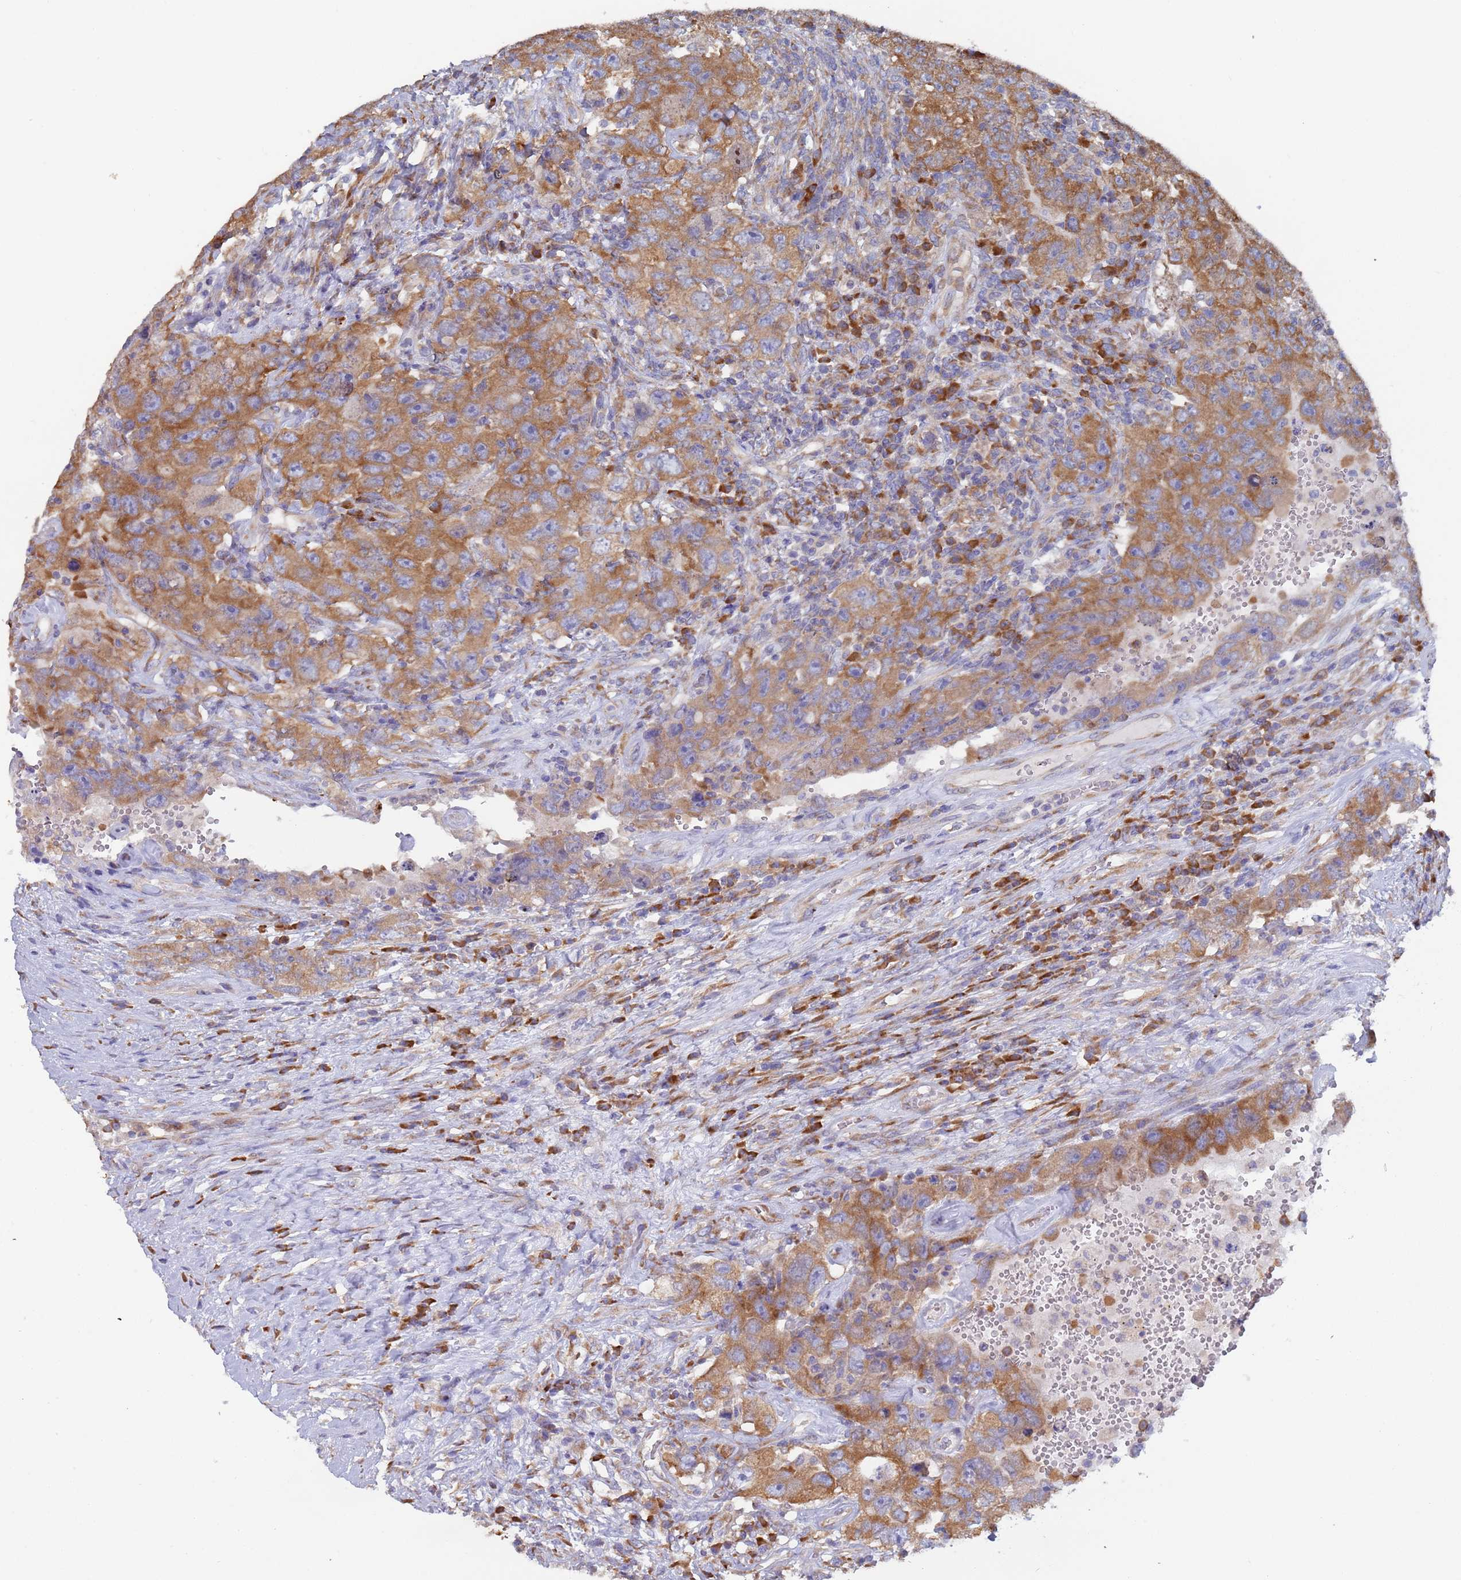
{"staining": {"intensity": "moderate", "quantity": ">75%", "location": "cytoplasmic/membranous"}, "tissue": "testis cancer", "cell_type": "Tumor cells", "image_type": "cancer", "snomed": [{"axis": "morphology", "description": "Carcinoma, Embryonal, NOS"}, {"axis": "topography", "description": "Testis"}], "caption": "This is a micrograph of immunohistochemistry staining of embryonal carcinoma (testis), which shows moderate expression in the cytoplasmic/membranous of tumor cells.", "gene": "ZNF844", "patient": {"sex": "male", "age": 26}}